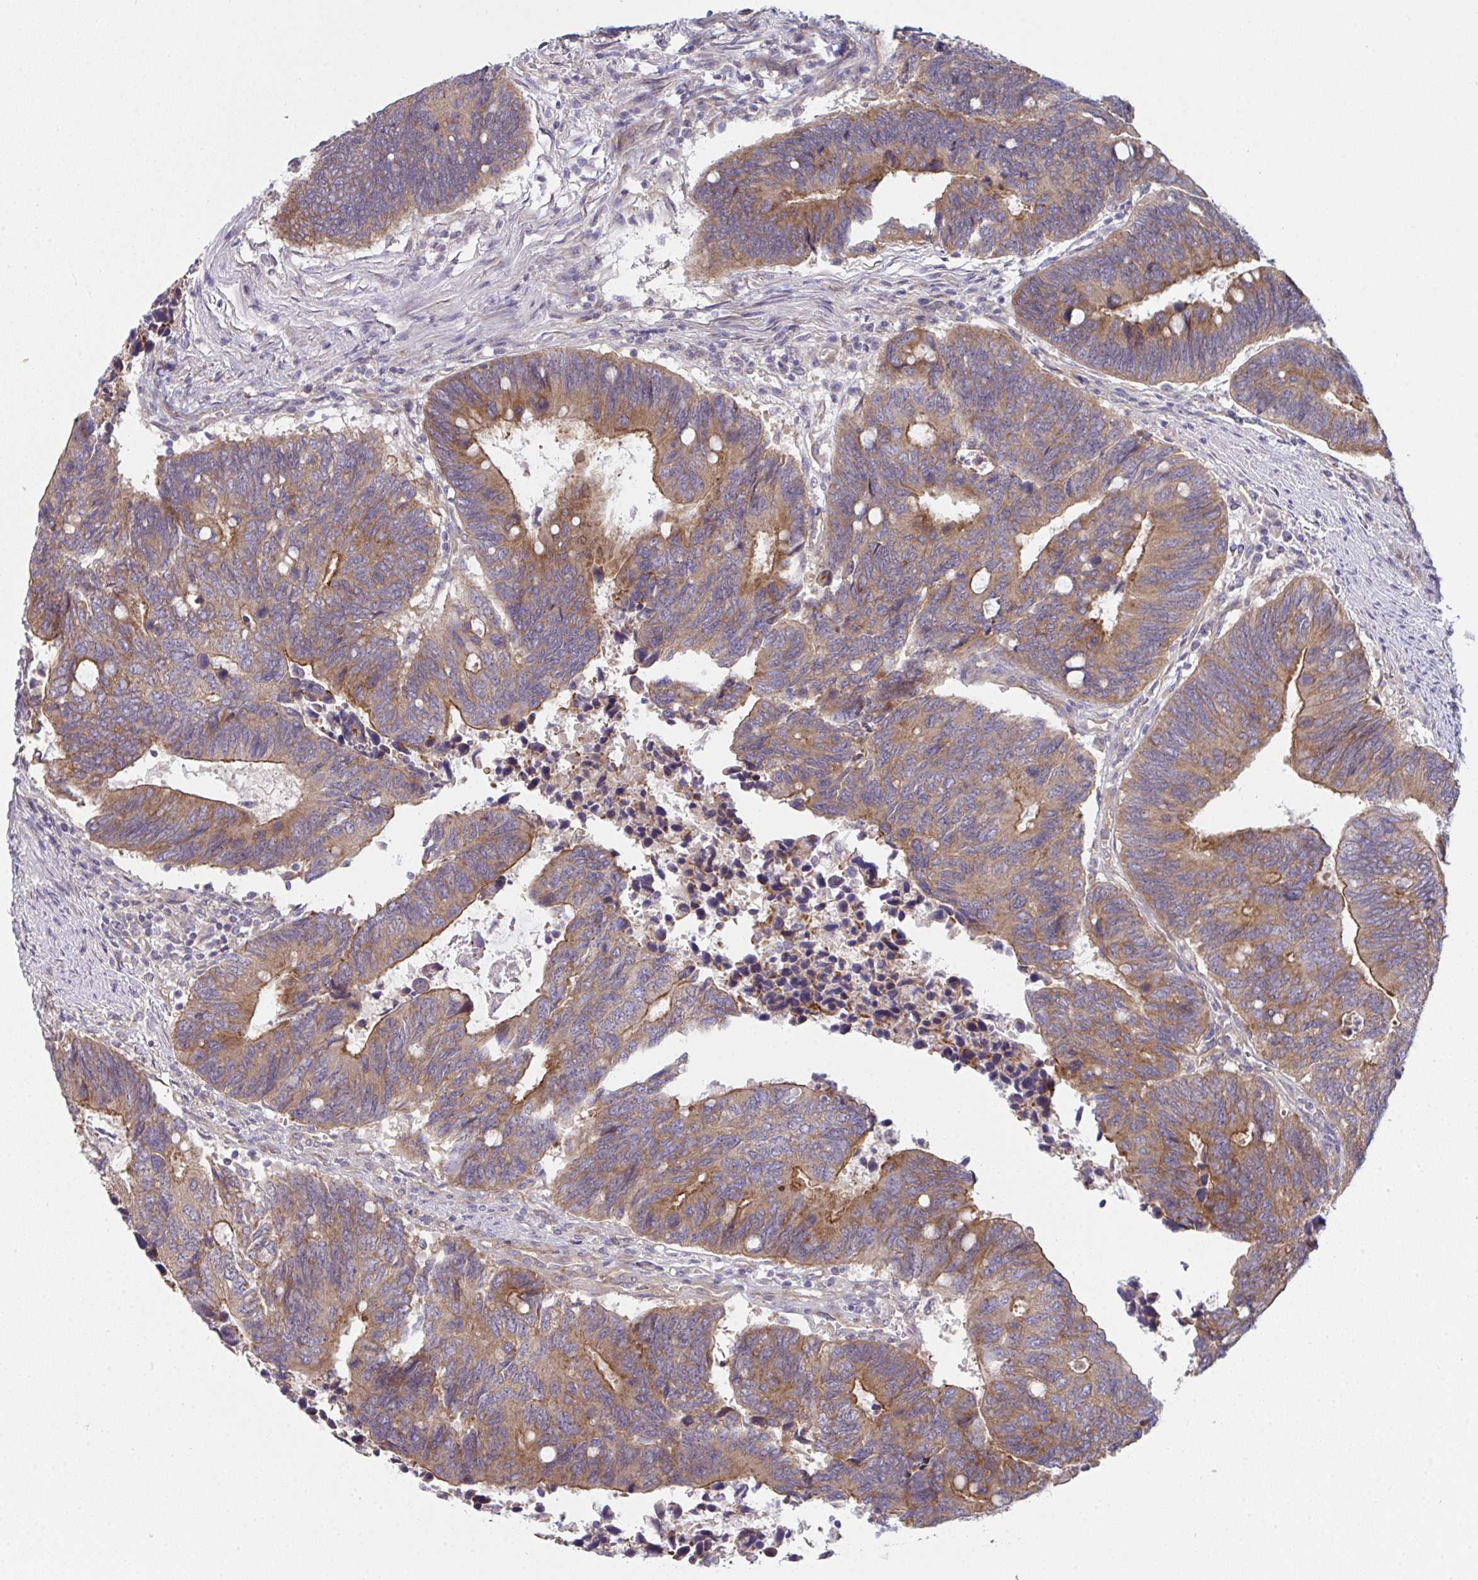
{"staining": {"intensity": "moderate", "quantity": ">75%", "location": "cytoplasmic/membranous"}, "tissue": "colorectal cancer", "cell_type": "Tumor cells", "image_type": "cancer", "snomed": [{"axis": "morphology", "description": "Adenocarcinoma, NOS"}, {"axis": "topography", "description": "Colon"}], "caption": "Immunohistochemistry (IHC) micrograph of neoplastic tissue: human colorectal cancer stained using immunohistochemistry demonstrates medium levels of moderate protein expression localized specifically in the cytoplasmic/membranous of tumor cells, appearing as a cytoplasmic/membranous brown color.", "gene": "CASP9", "patient": {"sex": "male", "age": 87}}